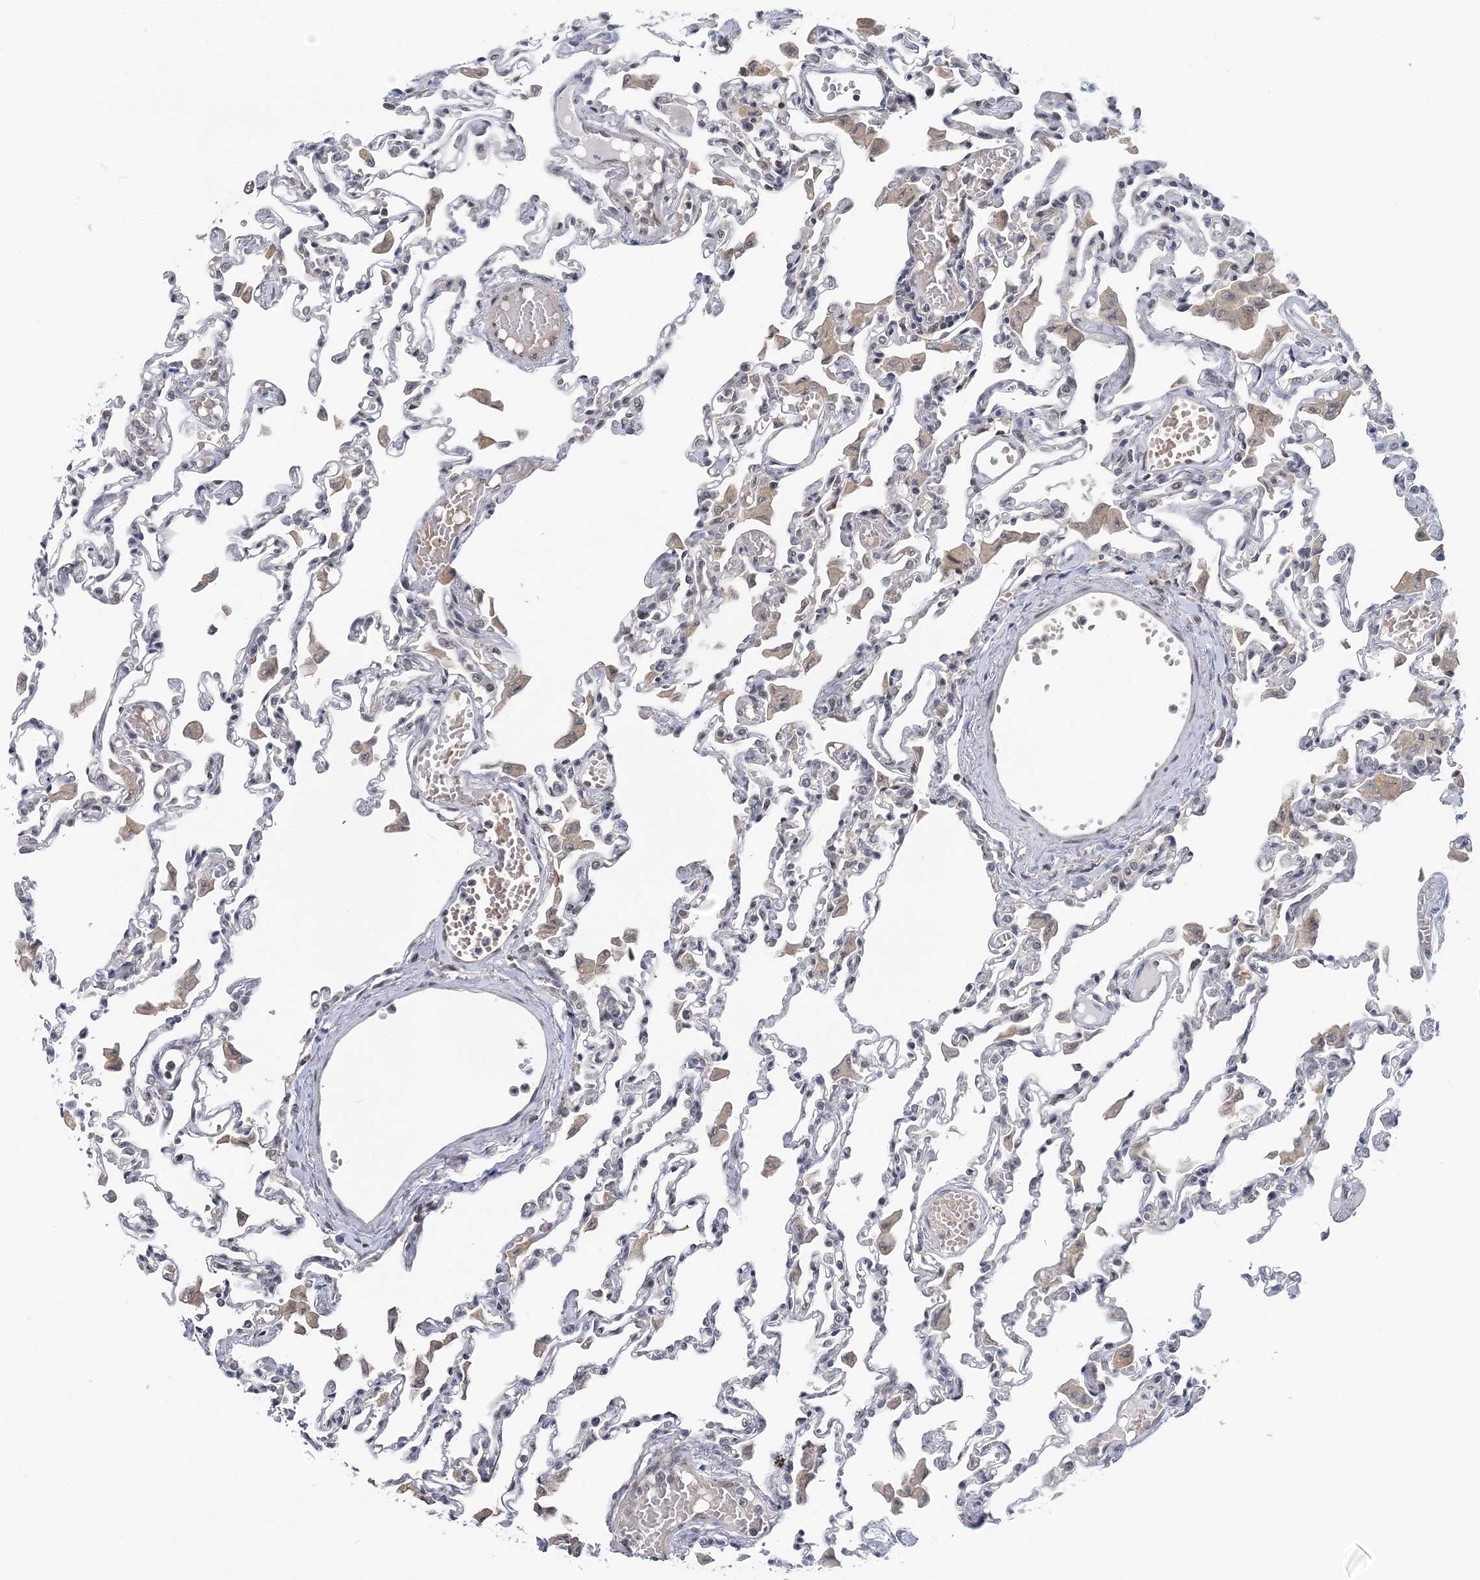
{"staining": {"intensity": "negative", "quantity": "none", "location": "none"}, "tissue": "lung", "cell_type": "Alveolar cells", "image_type": "normal", "snomed": [{"axis": "morphology", "description": "Normal tissue, NOS"}, {"axis": "topography", "description": "Bronchus"}, {"axis": "topography", "description": "Lung"}], "caption": "The histopathology image reveals no significant expression in alveolar cells of lung. The staining is performed using DAB (3,3'-diaminobenzidine) brown chromogen with nuclei counter-stained in using hematoxylin.", "gene": "HYCC2", "patient": {"sex": "female", "age": 49}}